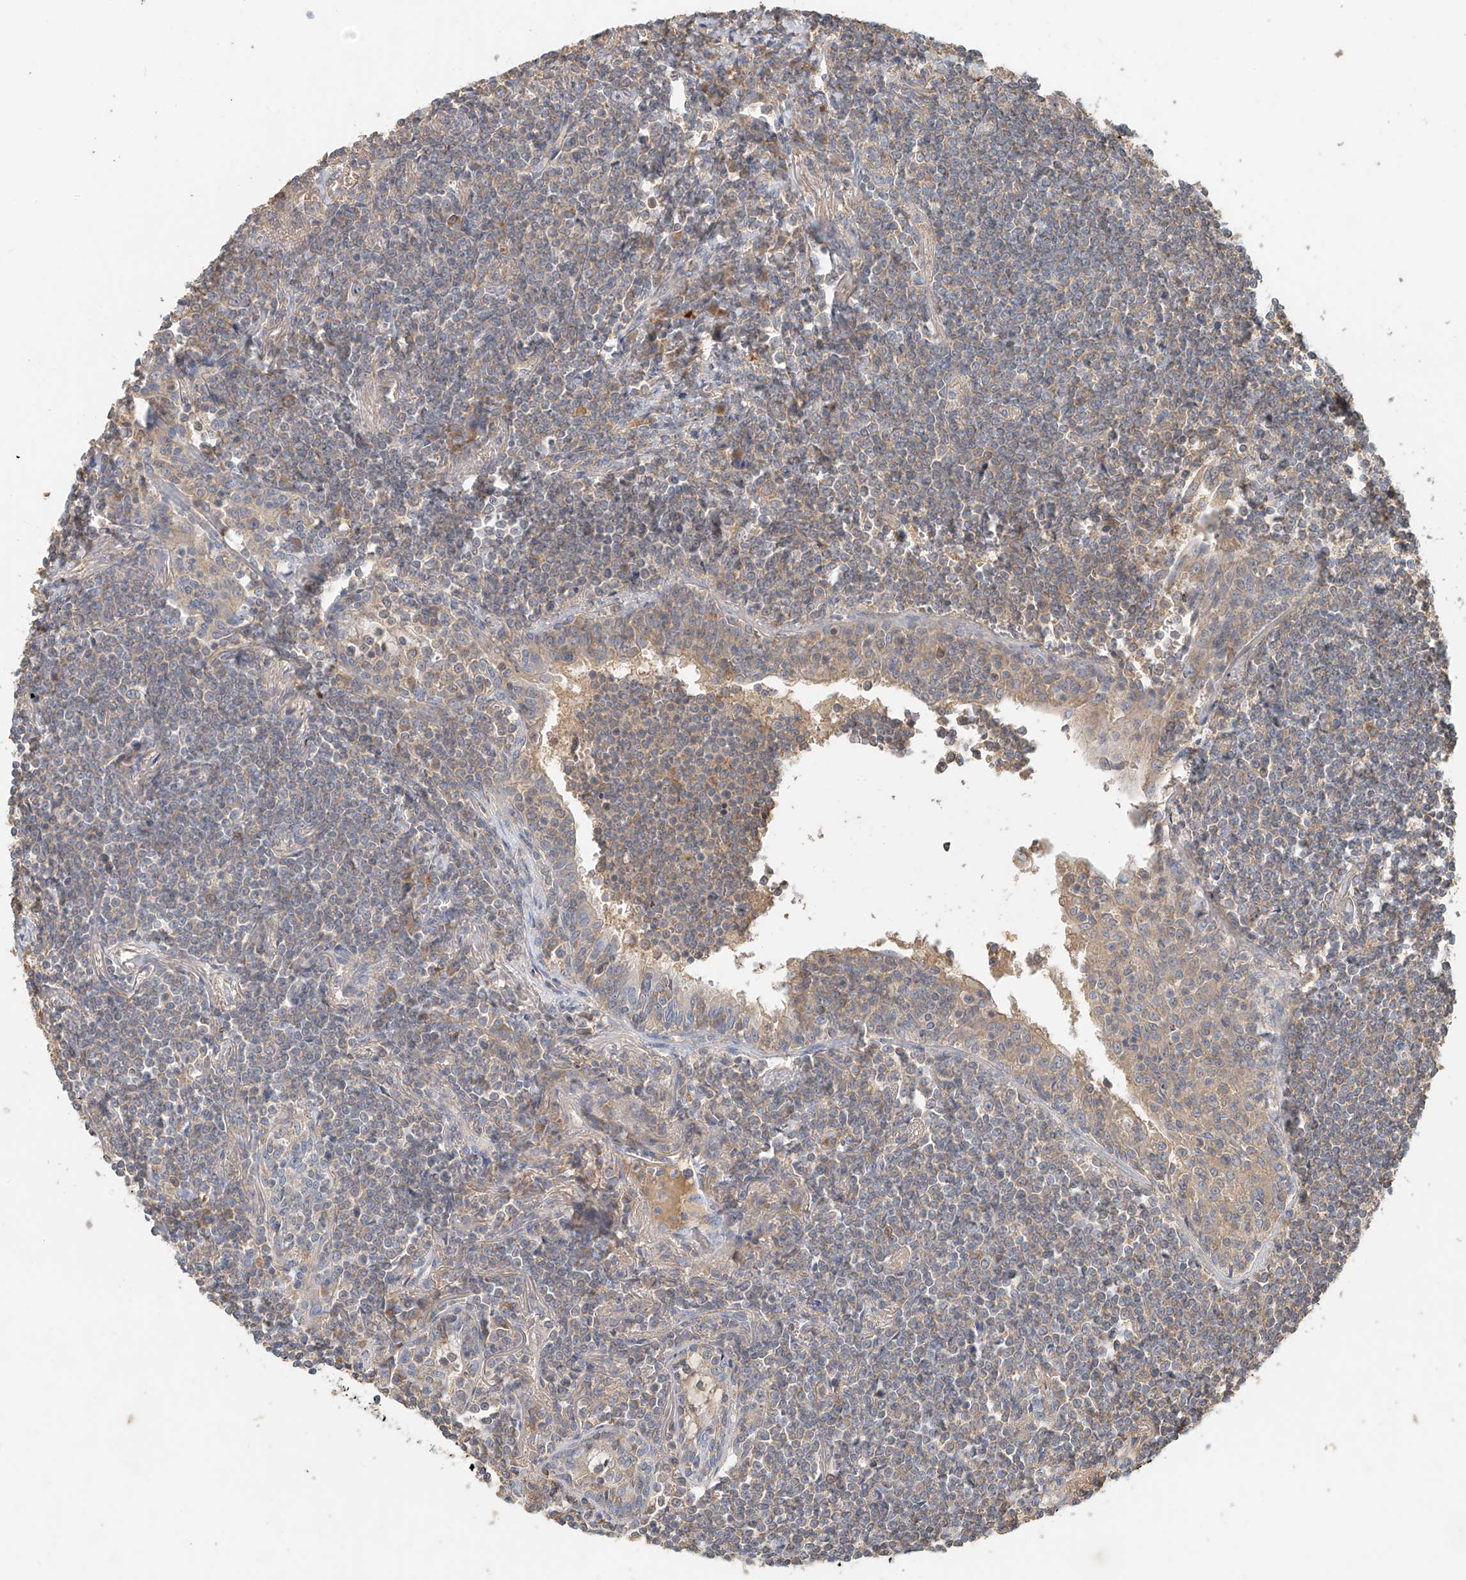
{"staining": {"intensity": "negative", "quantity": "none", "location": "none"}, "tissue": "lymphoma", "cell_type": "Tumor cells", "image_type": "cancer", "snomed": [{"axis": "morphology", "description": "Malignant lymphoma, non-Hodgkin's type, Low grade"}, {"axis": "topography", "description": "Lung"}], "caption": "Immunohistochemical staining of low-grade malignant lymphoma, non-Hodgkin's type displays no significant positivity in tumor cells.", "gene": "GNB1L", "patient": {"sex": "female", "age": 71}}